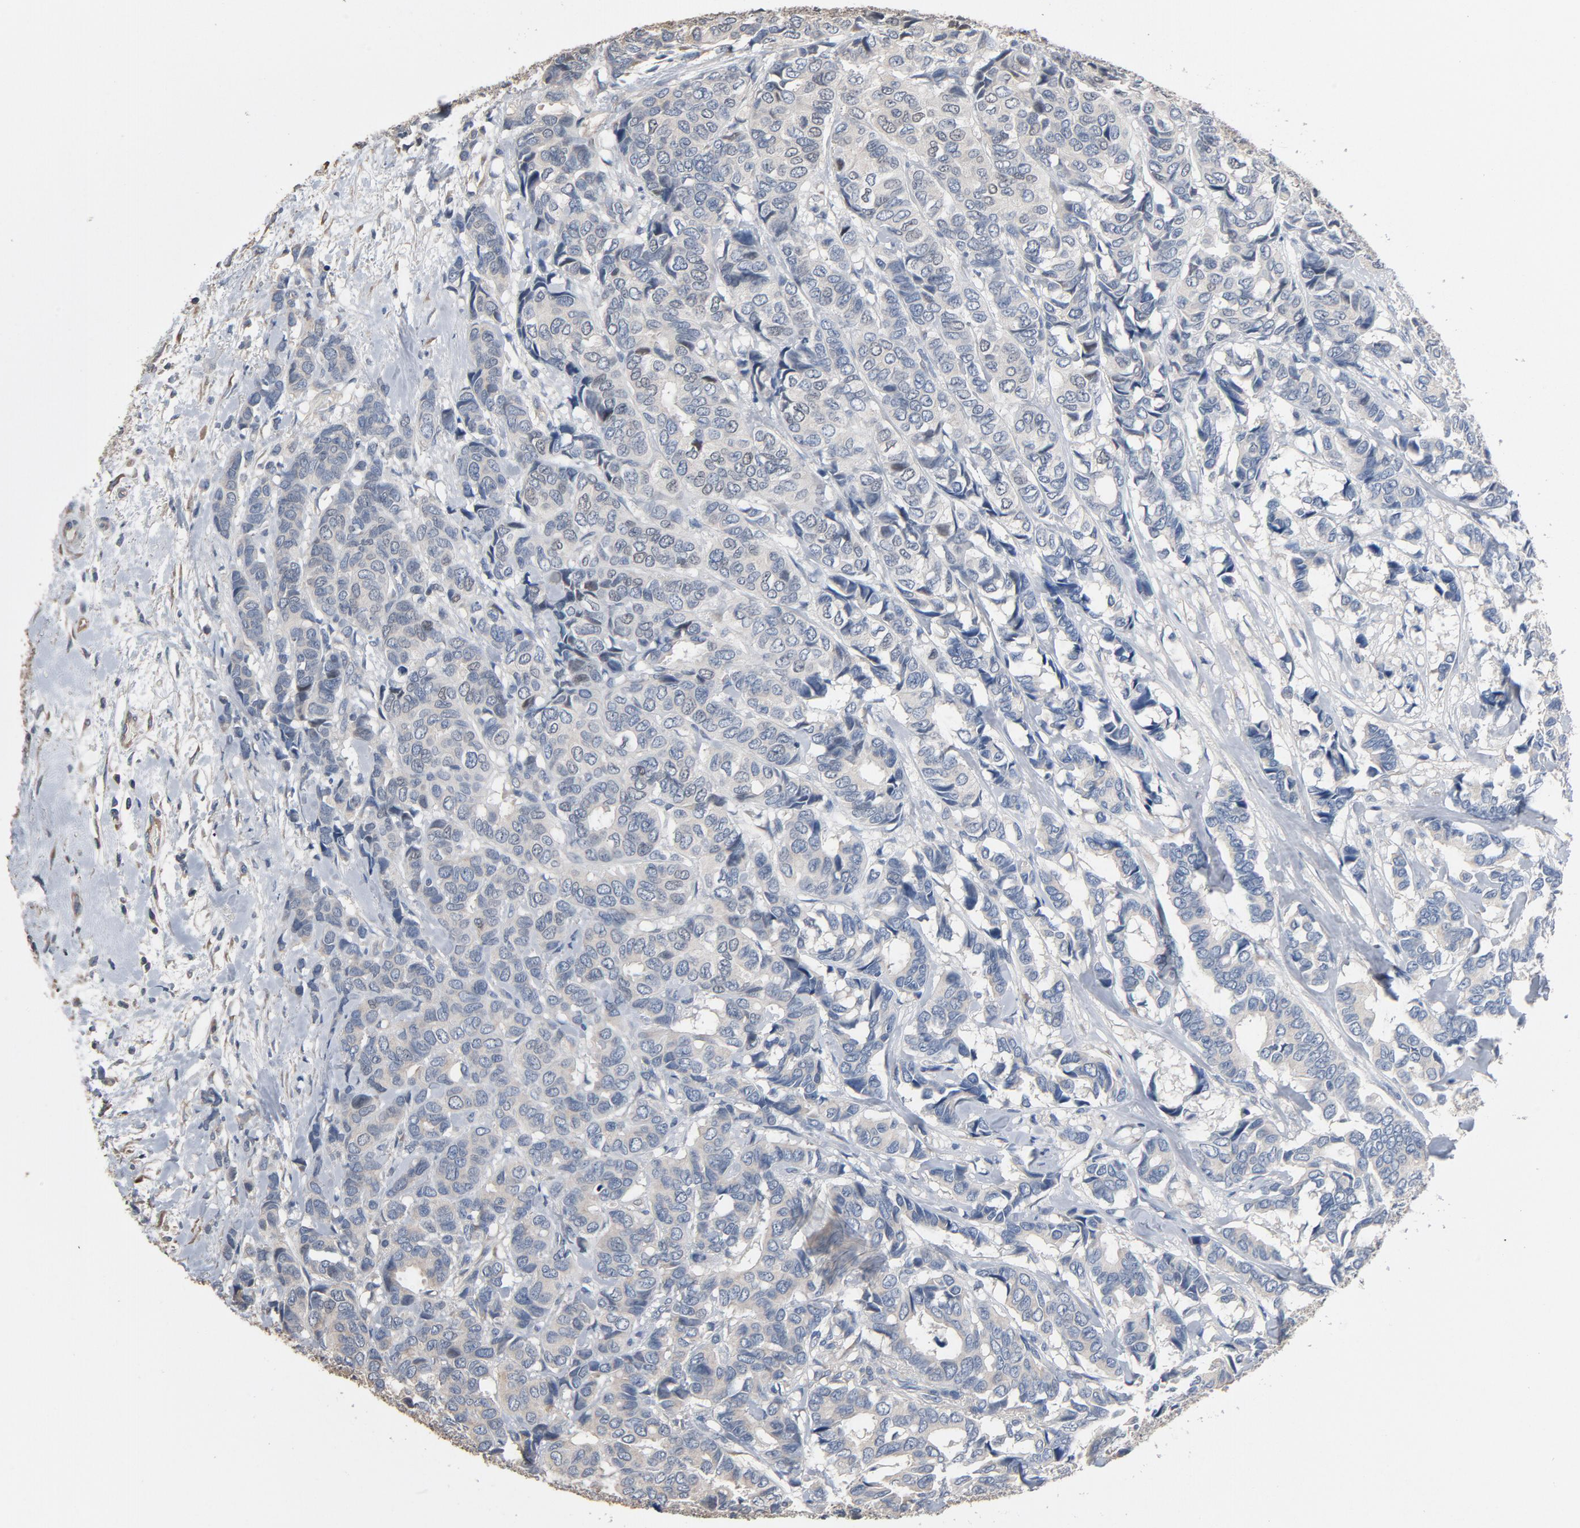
{"staining": {"intensity": "negative", "quantity": "none", "location": "none"}, "tissue": "breast cancer", "cell_type": "Tumor cells", "image_type": "cancer", "snomed": [{"axis": "morphology", "description": "Duct carcinoma"}, {"axis": "topography", "description": "Breast"}], "caption": "Infiltrating ductal carcinoma (breast) was stained to show a protein in brown. There is no significant staining in tumor cells. (Stains: DAB immunohistochemistry (IHC) with hematoxylin counter stain, Microscopy: brightfield microscopy at high magnification).", "gene": "SOX6", "patient": {"sex": "female", "age": 87}}